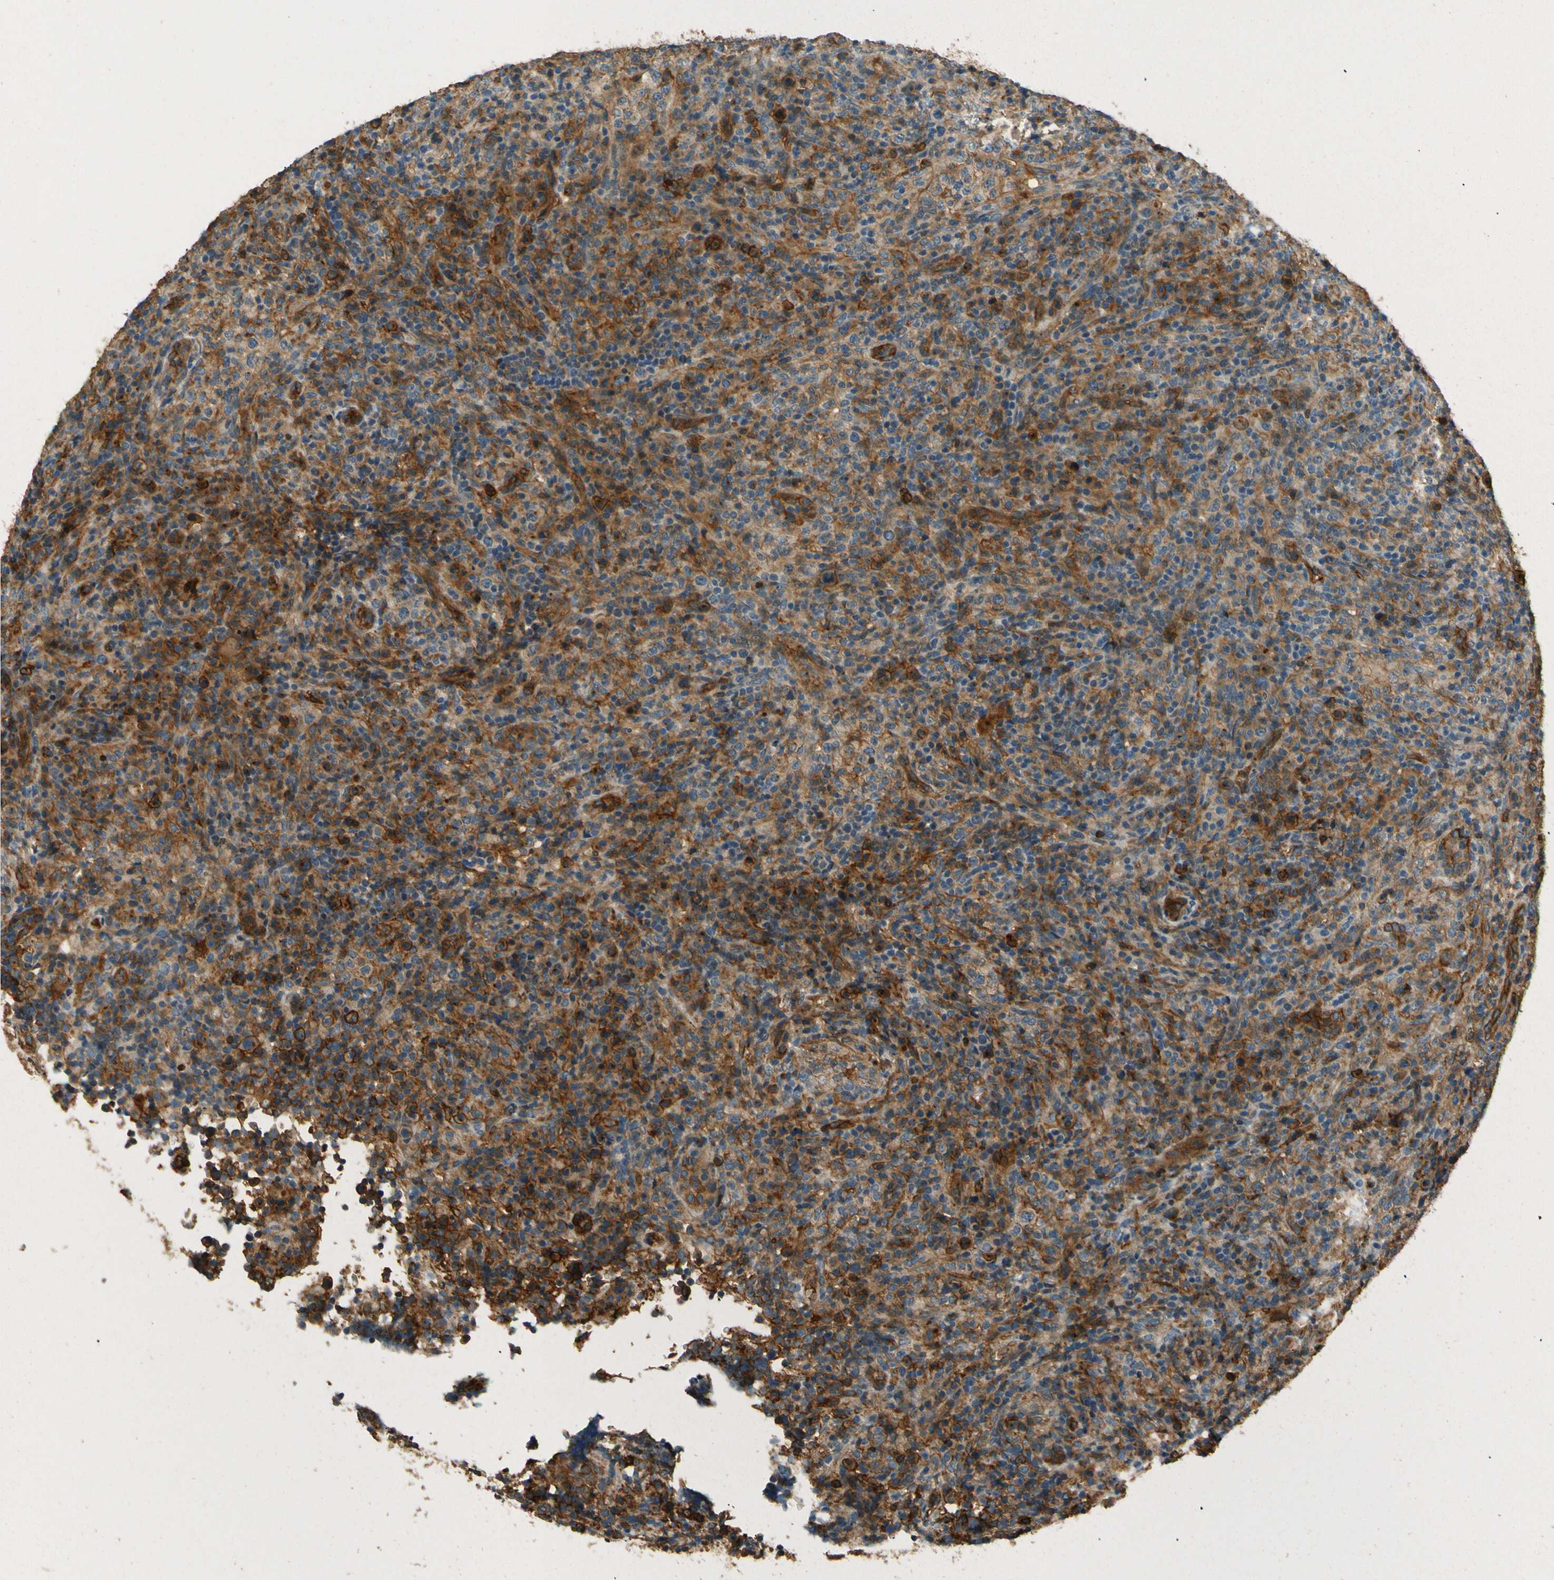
{"staining": {"intensity": "moderate", "quantity": "<25%", "location": "cytoplasmic/membranous"}, "tissue": "lymphoma", "cell_type": "Tumor cells", "image_type": "cancer", "snomed": [{"axis": "morphology", "description": "Malignant lymphoma, non-Hodgkin's type, High grade"}, {"axis": "topography", "description": "Lymph node"}], "caption": "Moderate cytoplasmic/membranous positivity is appreciated in approximately <25% of tumor cells in lymphoma.", "gene": "ENTPD1", "patient": {"sex": "female", "age": 76}}